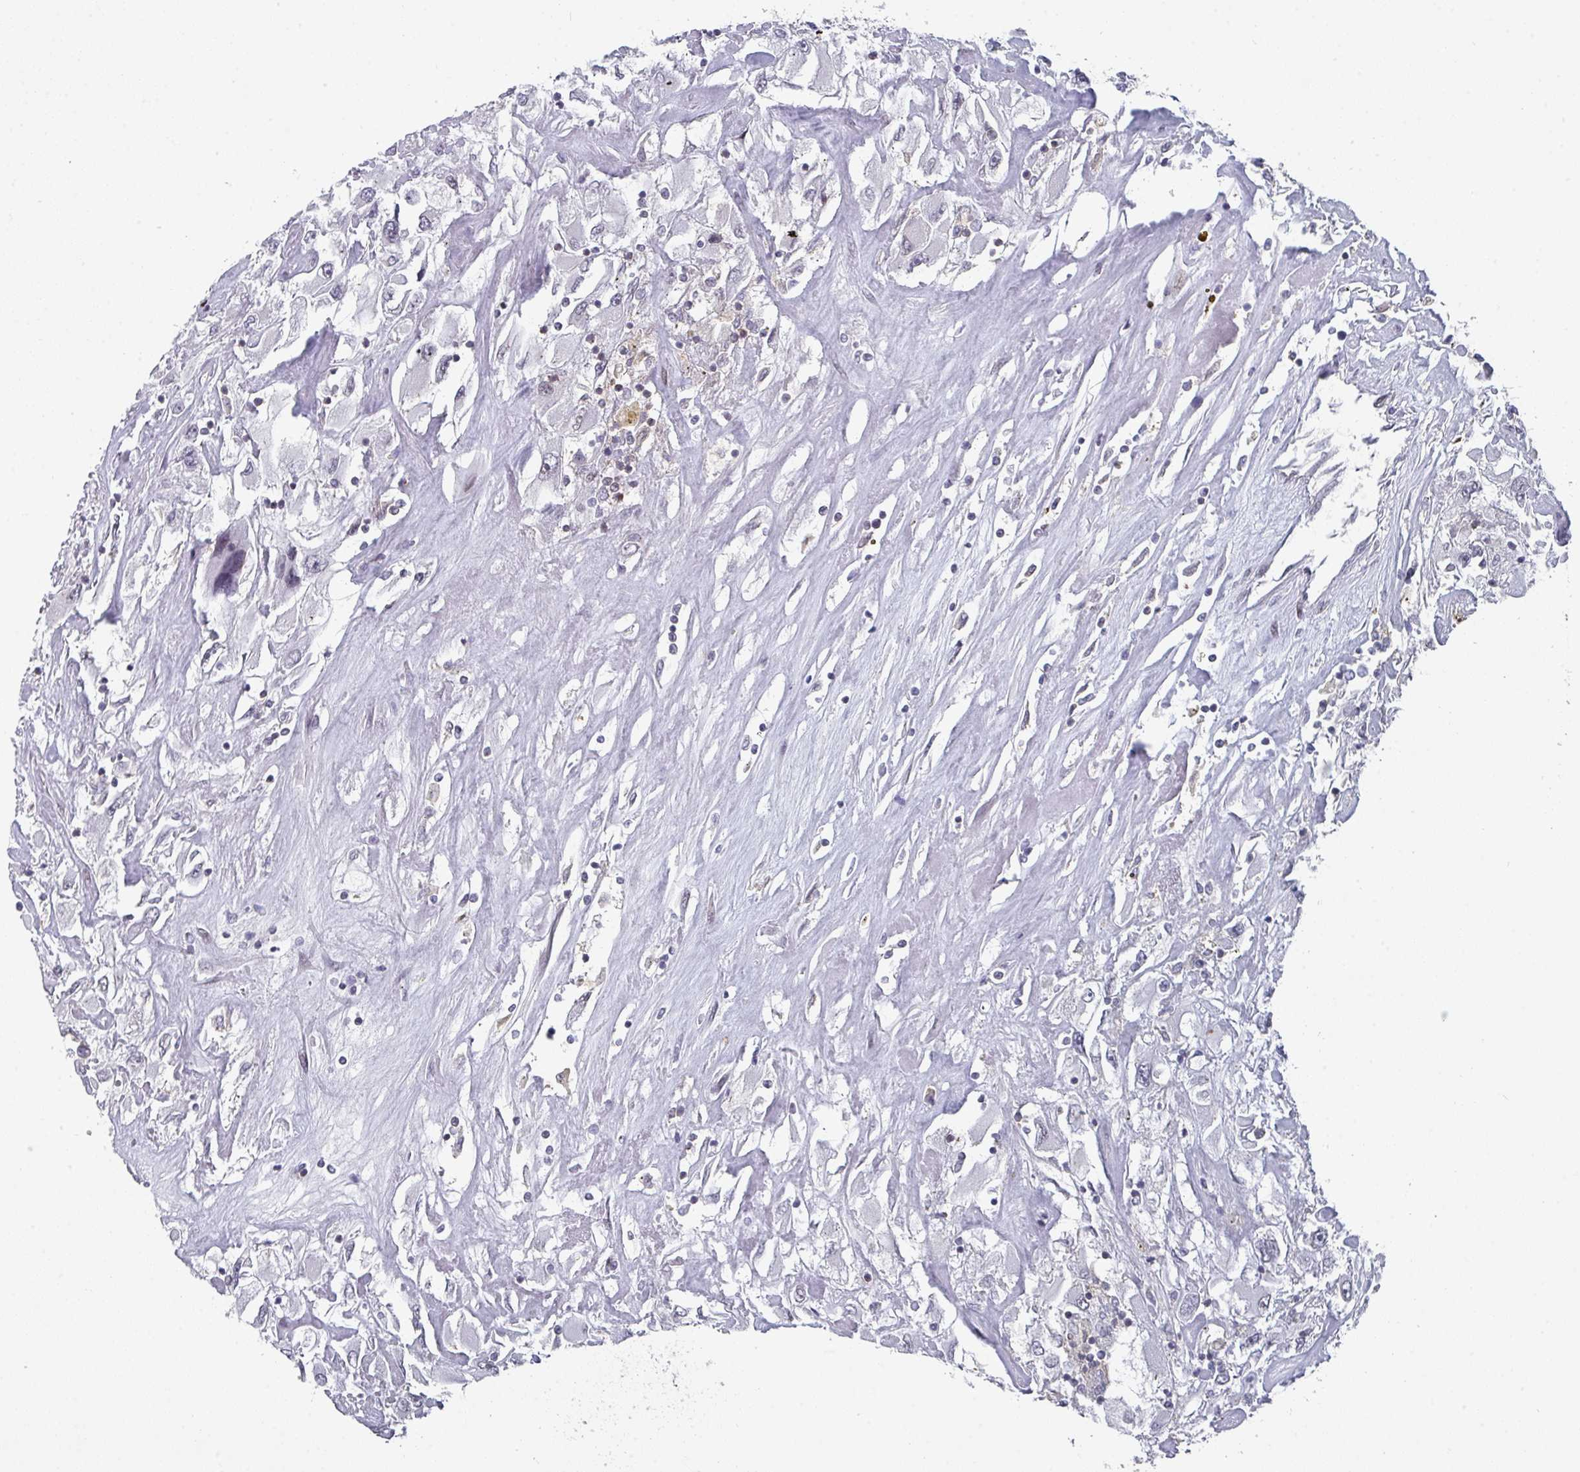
{"staining": {"intensity": "negative", "quantity": "none", "location": "none"}, "tissue": "renal cancer", "cell_type": "Tumor cells", "image_type": "cancer", "snomed": [{"axis": "morphology", "description": "Adenocarcinoma, NOS"}, {"axis": "topography", "description": "Kidney"}], "caption": "Micrograph shows no significant protein staining in tumor cells of renal cancer (adenocarcinoma). (DAB IHC with hematoxylin counter stain).", "gene": "RASAL3", "patient": {"sex": "female", "age": 52}}